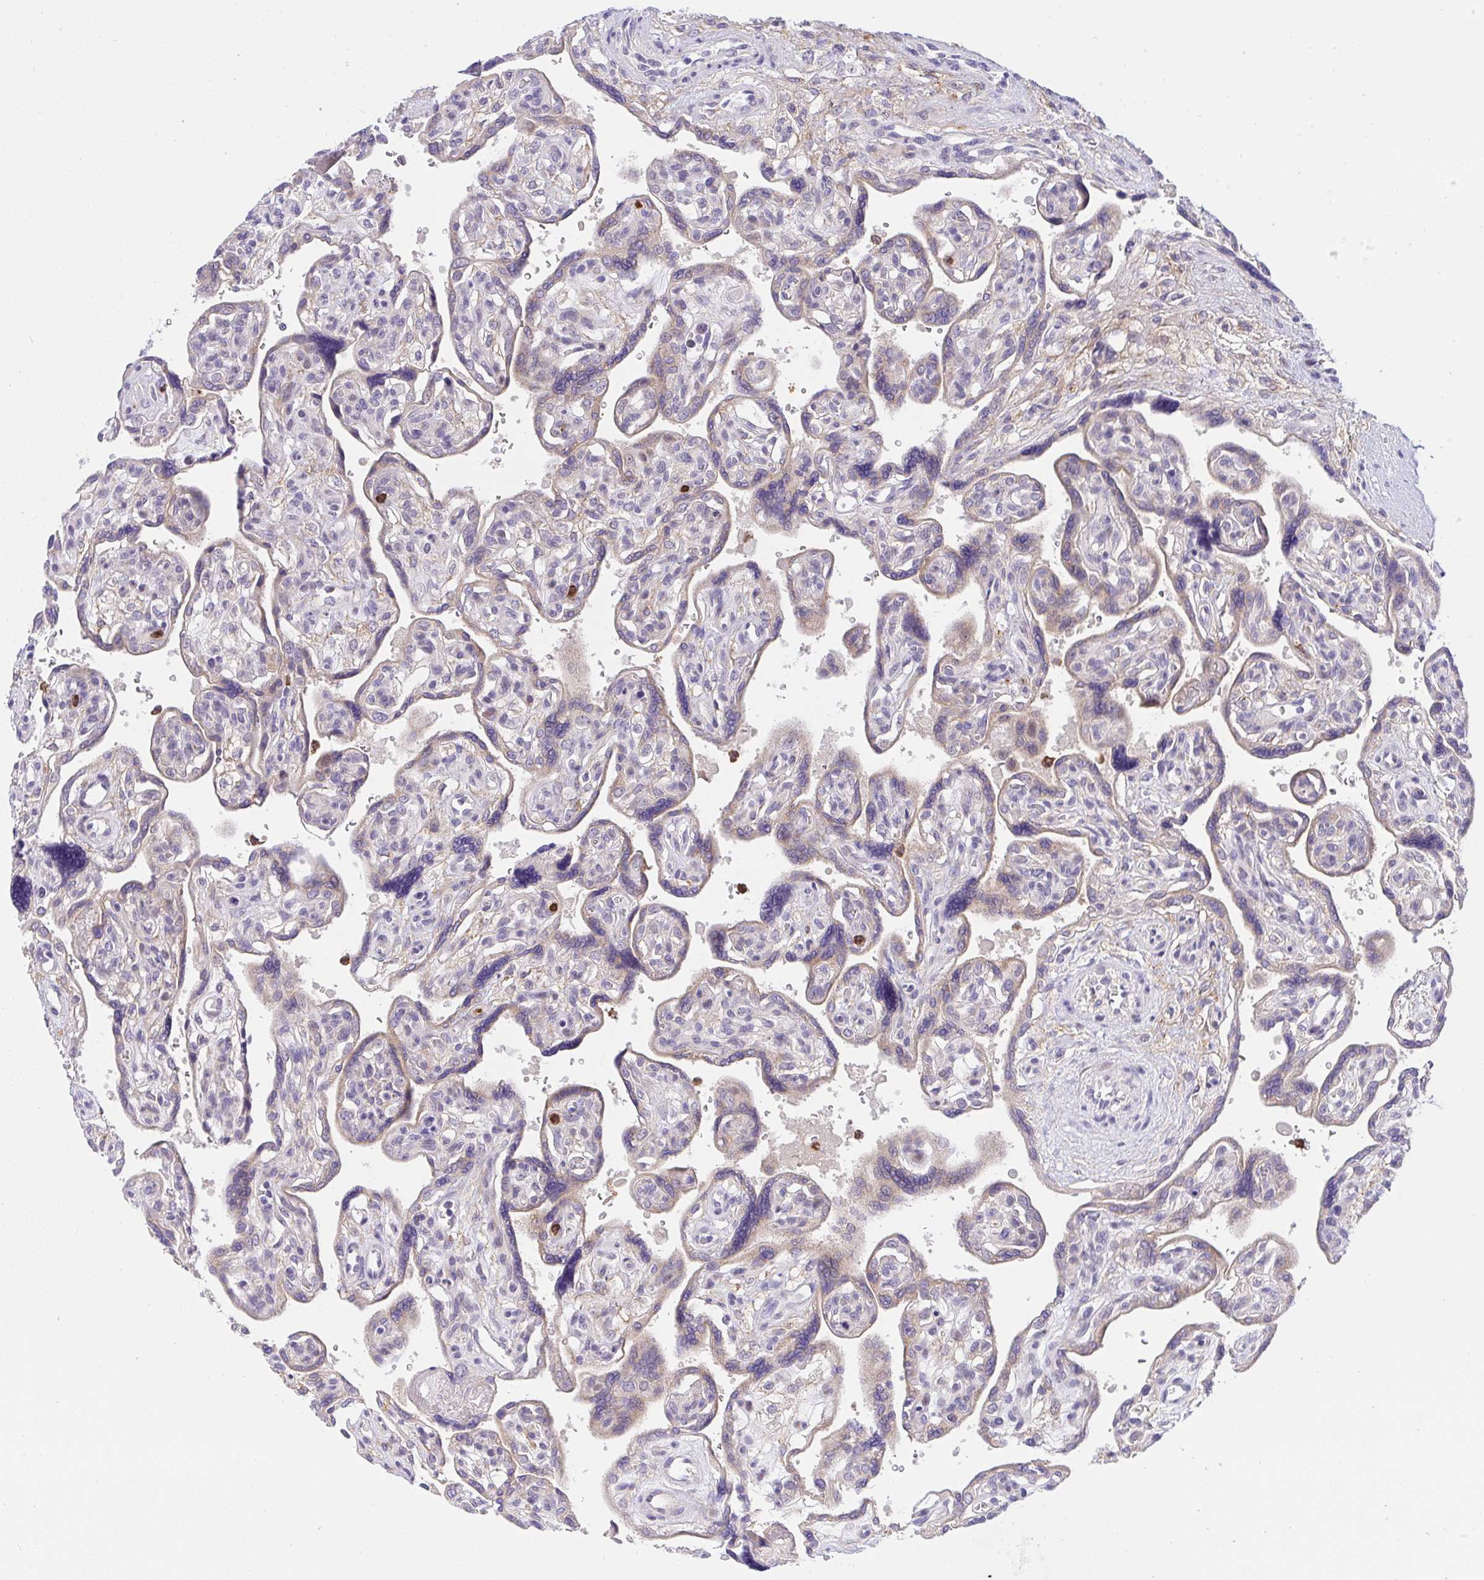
{"staining": {"intensity": "weak", "quantity": "25%-75%", "location": "cytoplasmic/membranous"}, "tissue": "placenta", "cell_type": "Decidual cells", "image_type": "normal", "snomed": [{"axis": "morphology", "description": "Normal tissue, NOS"}, {"axis": "topography", "description": "Placenta"}], "caption": "Protein staining of unremarkable placenta exhibits weak cytoplasmic/membranous staining in about 25%-75% of decidual cells.", "gene": "ZNF554", "patient": {"sex": "female", "age": 39}}